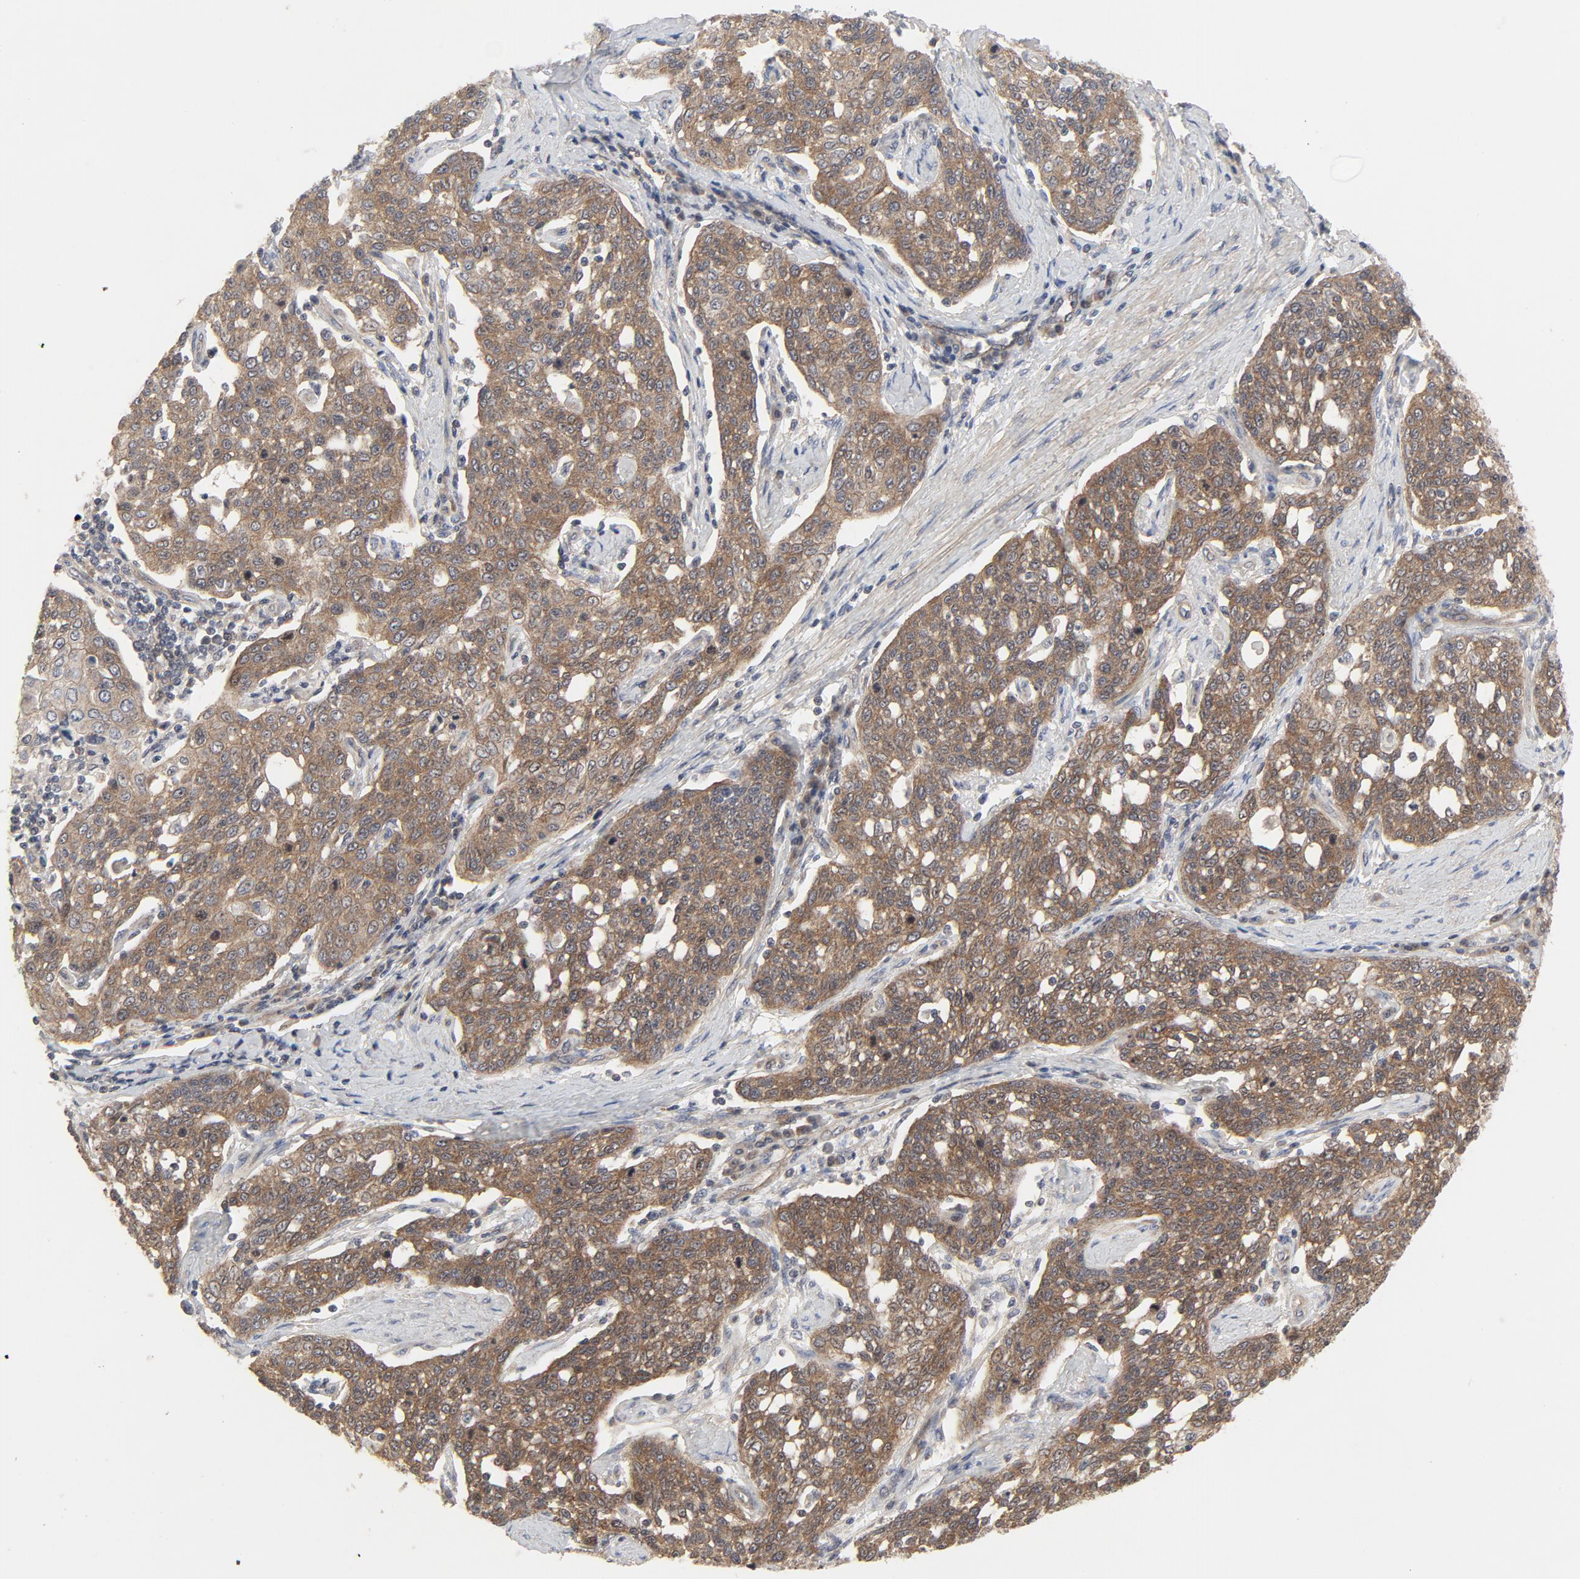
{"staining": {"intensity": "moderate", "quantity": ">75%", "location": "cytoplasmic/membranous,nuclear"}, "tissue": "cervical cancer", "cell_type": "Tumor cells", "image_type": "cancer", "snomed": [{"axis": "morphology", "description": "Squamous cell carcinoma, NOS"}, {"axis": "topography", "description": "Cervix"}], "caption": "Immunohistochemistry (IHC) of squamous cell carcinoma (cervical) exhibits medium levels of moderate cytoplasmic/membranous and nuclear expression in approximately >75% of tumor cells. Ihc stains the protein in brown and the nuclei are stained blue.", "gene": "MAP2K7", "patient": {"sex": "female", "age": 34}}